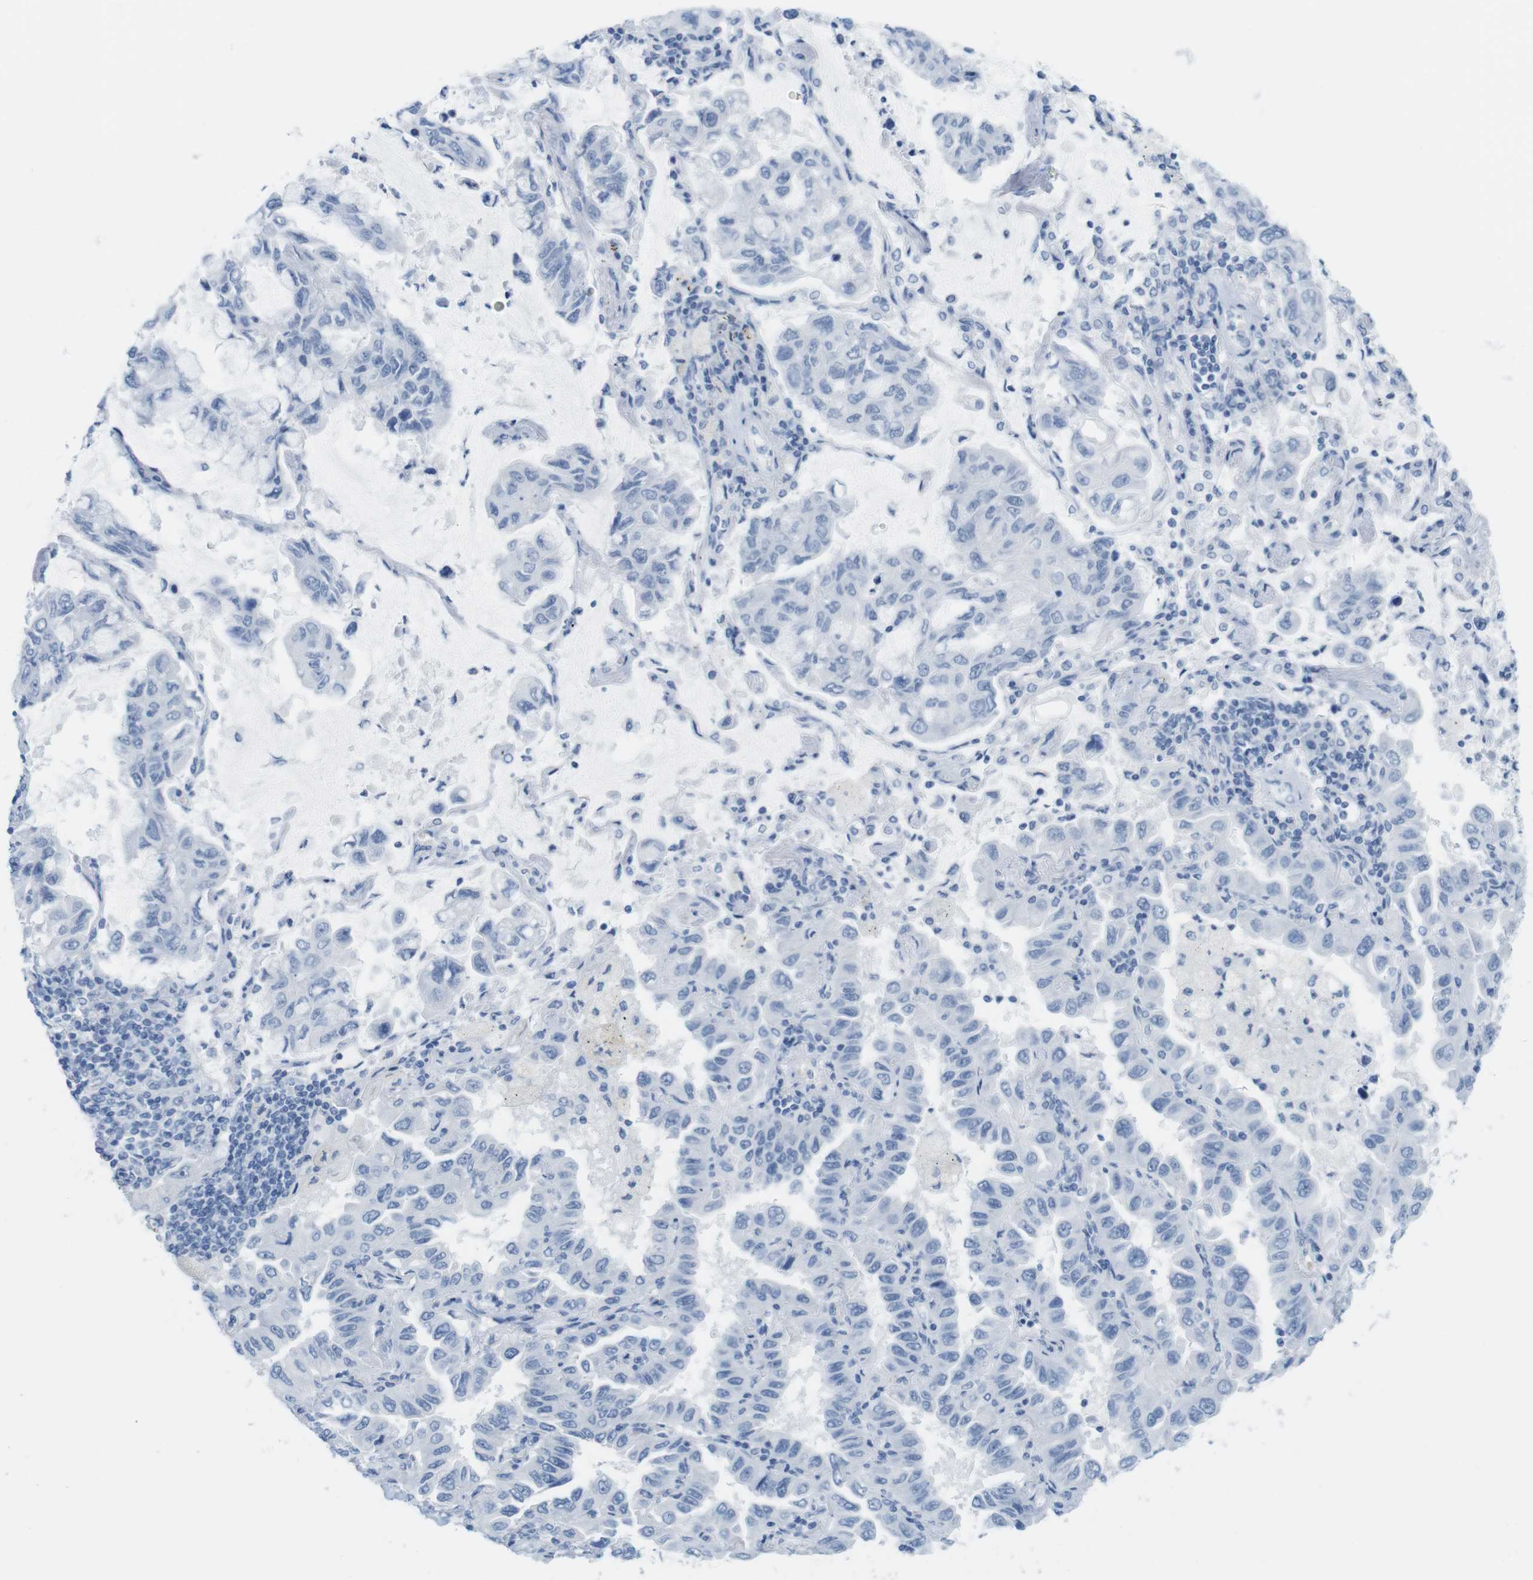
{"staining": {"intensity": "negative", "quantity": "none", "location": "none"}, "tissue": "lung cancer", "cell_type": "Tumor cells", "image_type": "cancer", "snomed": [{"axis": "morphology", "description": "Adenocarcinoma, NOS"}, {"axis": "topography", "description": "Lung"}], "caption": "Immunohistochemical staining of human lung adenocarcinoma displays no significant expression in tumor cells.", "gene": "TNNT2", "patient": {"sex": "male", "age": 64}}